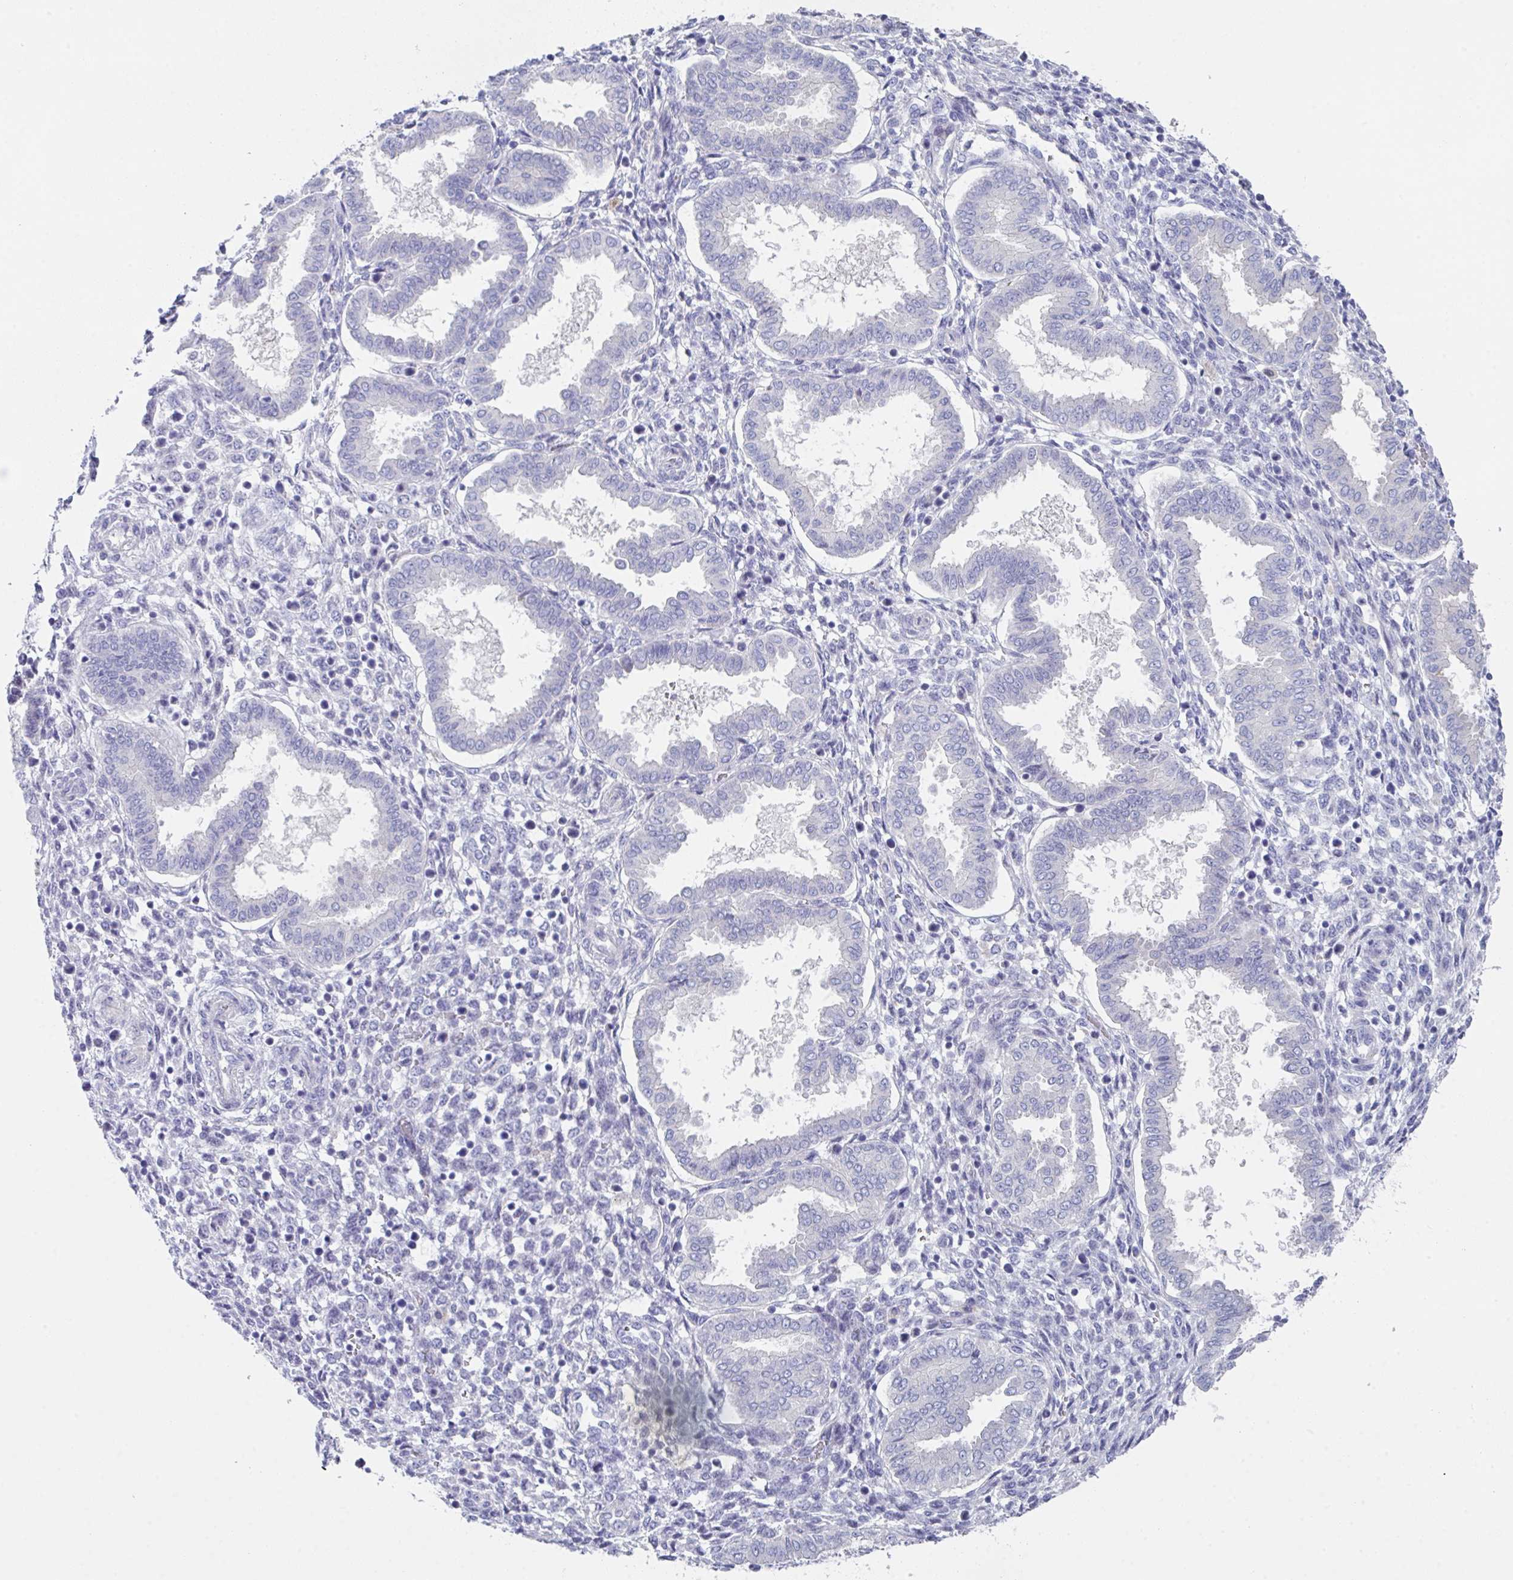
{"staining": {"intensity": "negative", "quantity": "none", "location": "none"}, "tissue": "endometrium", "cell_type": "Cells in endometrial stroma", "image_type": "normal", "snomed": [{"axis": "morphology", "description": "Normal tissue, NOS"}, {"axis": "topography", "description": "Endometrium"}], "caption": "A high-resolution image shows IHC staining of unremarkable endometrium, which reveals no significant expression in cells in endometrial stroma.", "gene": "FBXO47", "patient": {"sex": "female", "age": 24}}